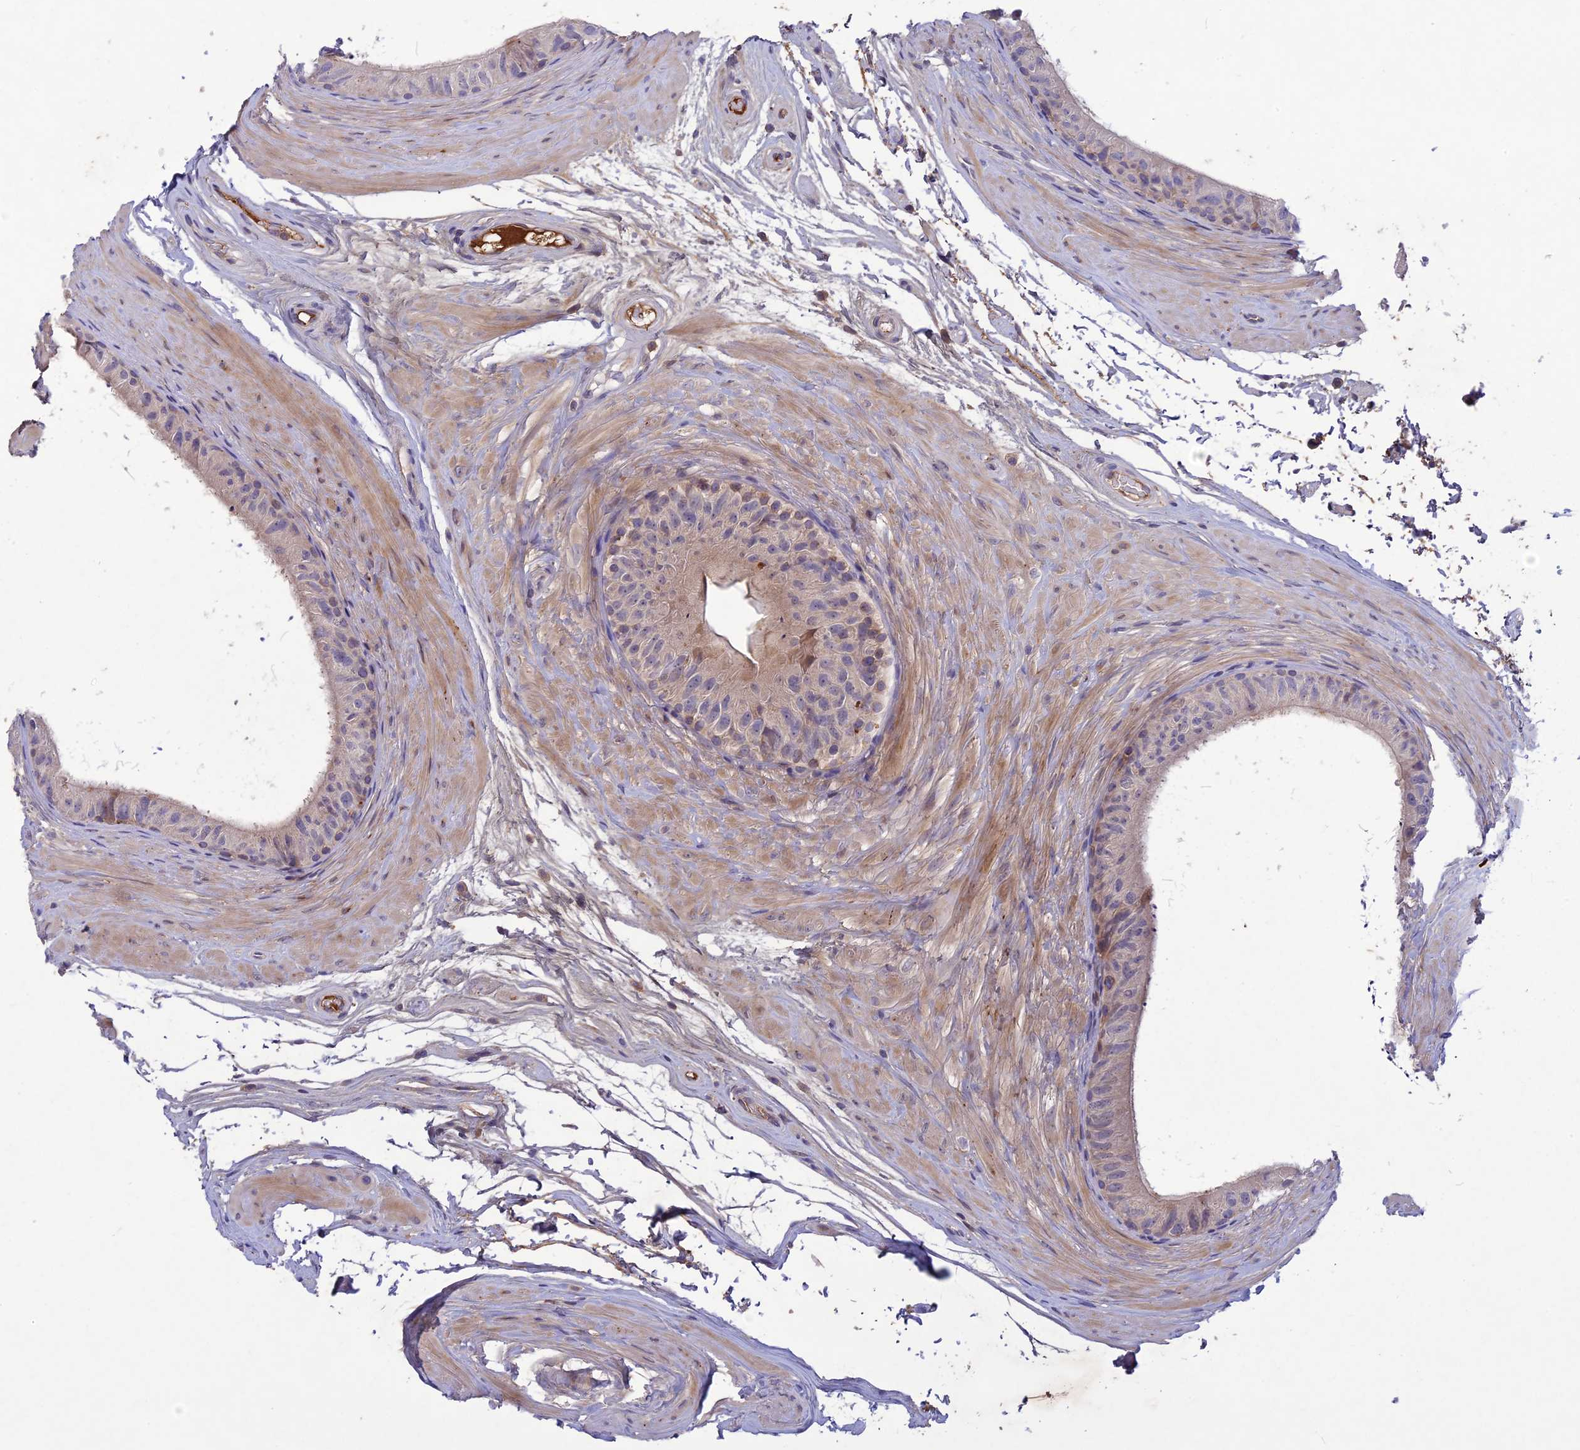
{"staining": {"intensity": "negative", "quantity": "none", "location": "none"}, "tissue": "epididymis", "cell_type": "Glandular cells", "image_type": "normal", "snomed": [{"axis": "morphology", "description": "Normal tissue, NOS"}, {"axis": "topography", "description": "Epididymis"}], "caption": "This micrograph is of benign epididymis stained with immunohistochemistry to label a protein in brown with the nuclei are counter-stained blue. There is no staining in glandular cells.", "gene": "ADO", "patient": {"sex": "male", "age": 45}}